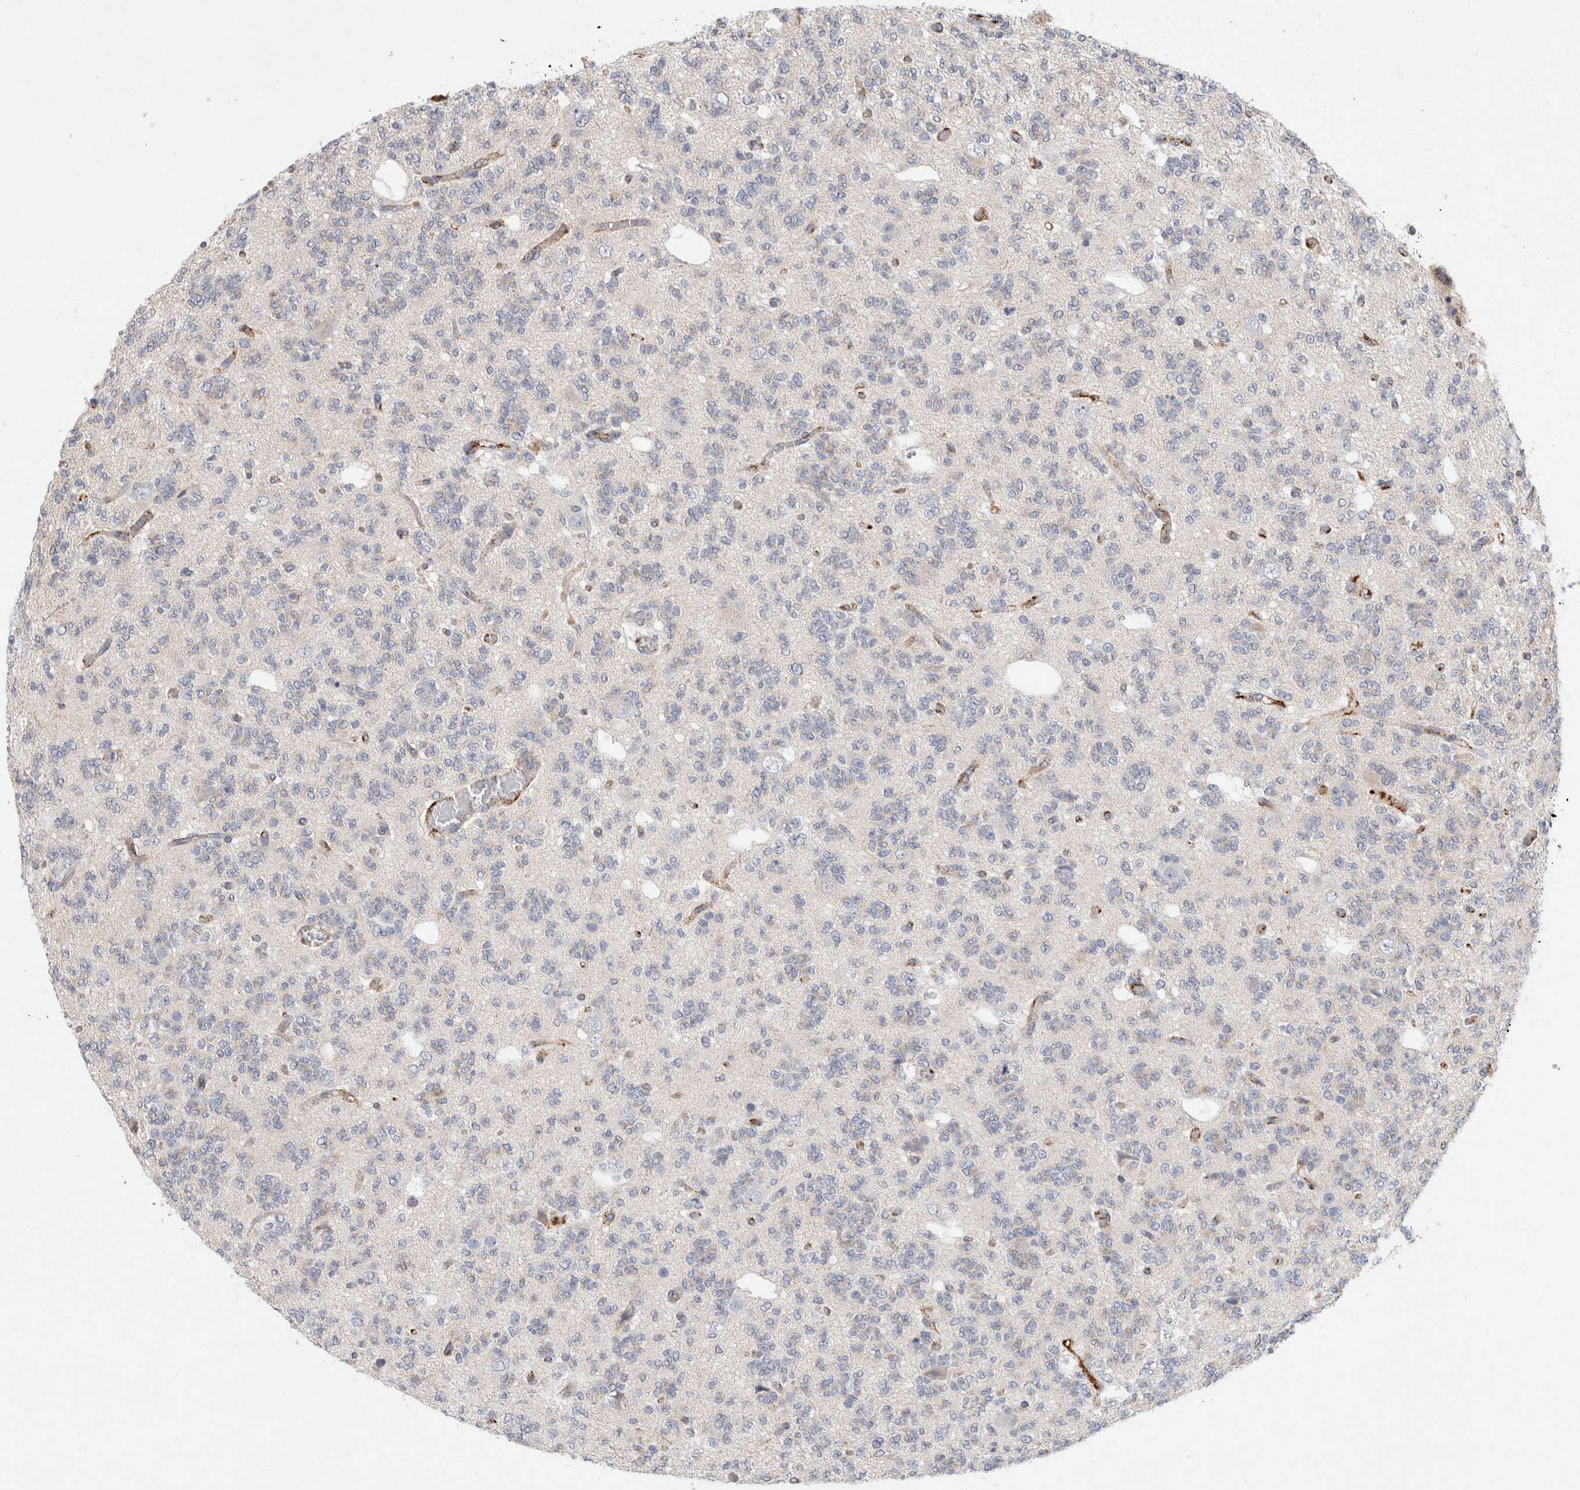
{"staining": {"intensity": "weak", "quantity": "25%-75%", "location": "cytoplasmic/membranous"}, "tissue": "glioma", "cell_type": "Tumor cells", "image_type": "cancer", "snomed": [{"axis": "morphology", "description": "Glioma, malignant, Low grade"}, {"axis": "topography", "description": "Brain"}], "caption": "IHC (DAB) staining of glioma displays weak cytoplasmic/membranous protein staining in approximately 25%-75% of tumor cells. (Stains: DAB (3,3'-diaminobenzidine) in brown, nuclei in blue, Microscopy: brightfield microscopy at high magnification).", "gene": "IARS2", "patient": {"sex": "male", "age": 38}}